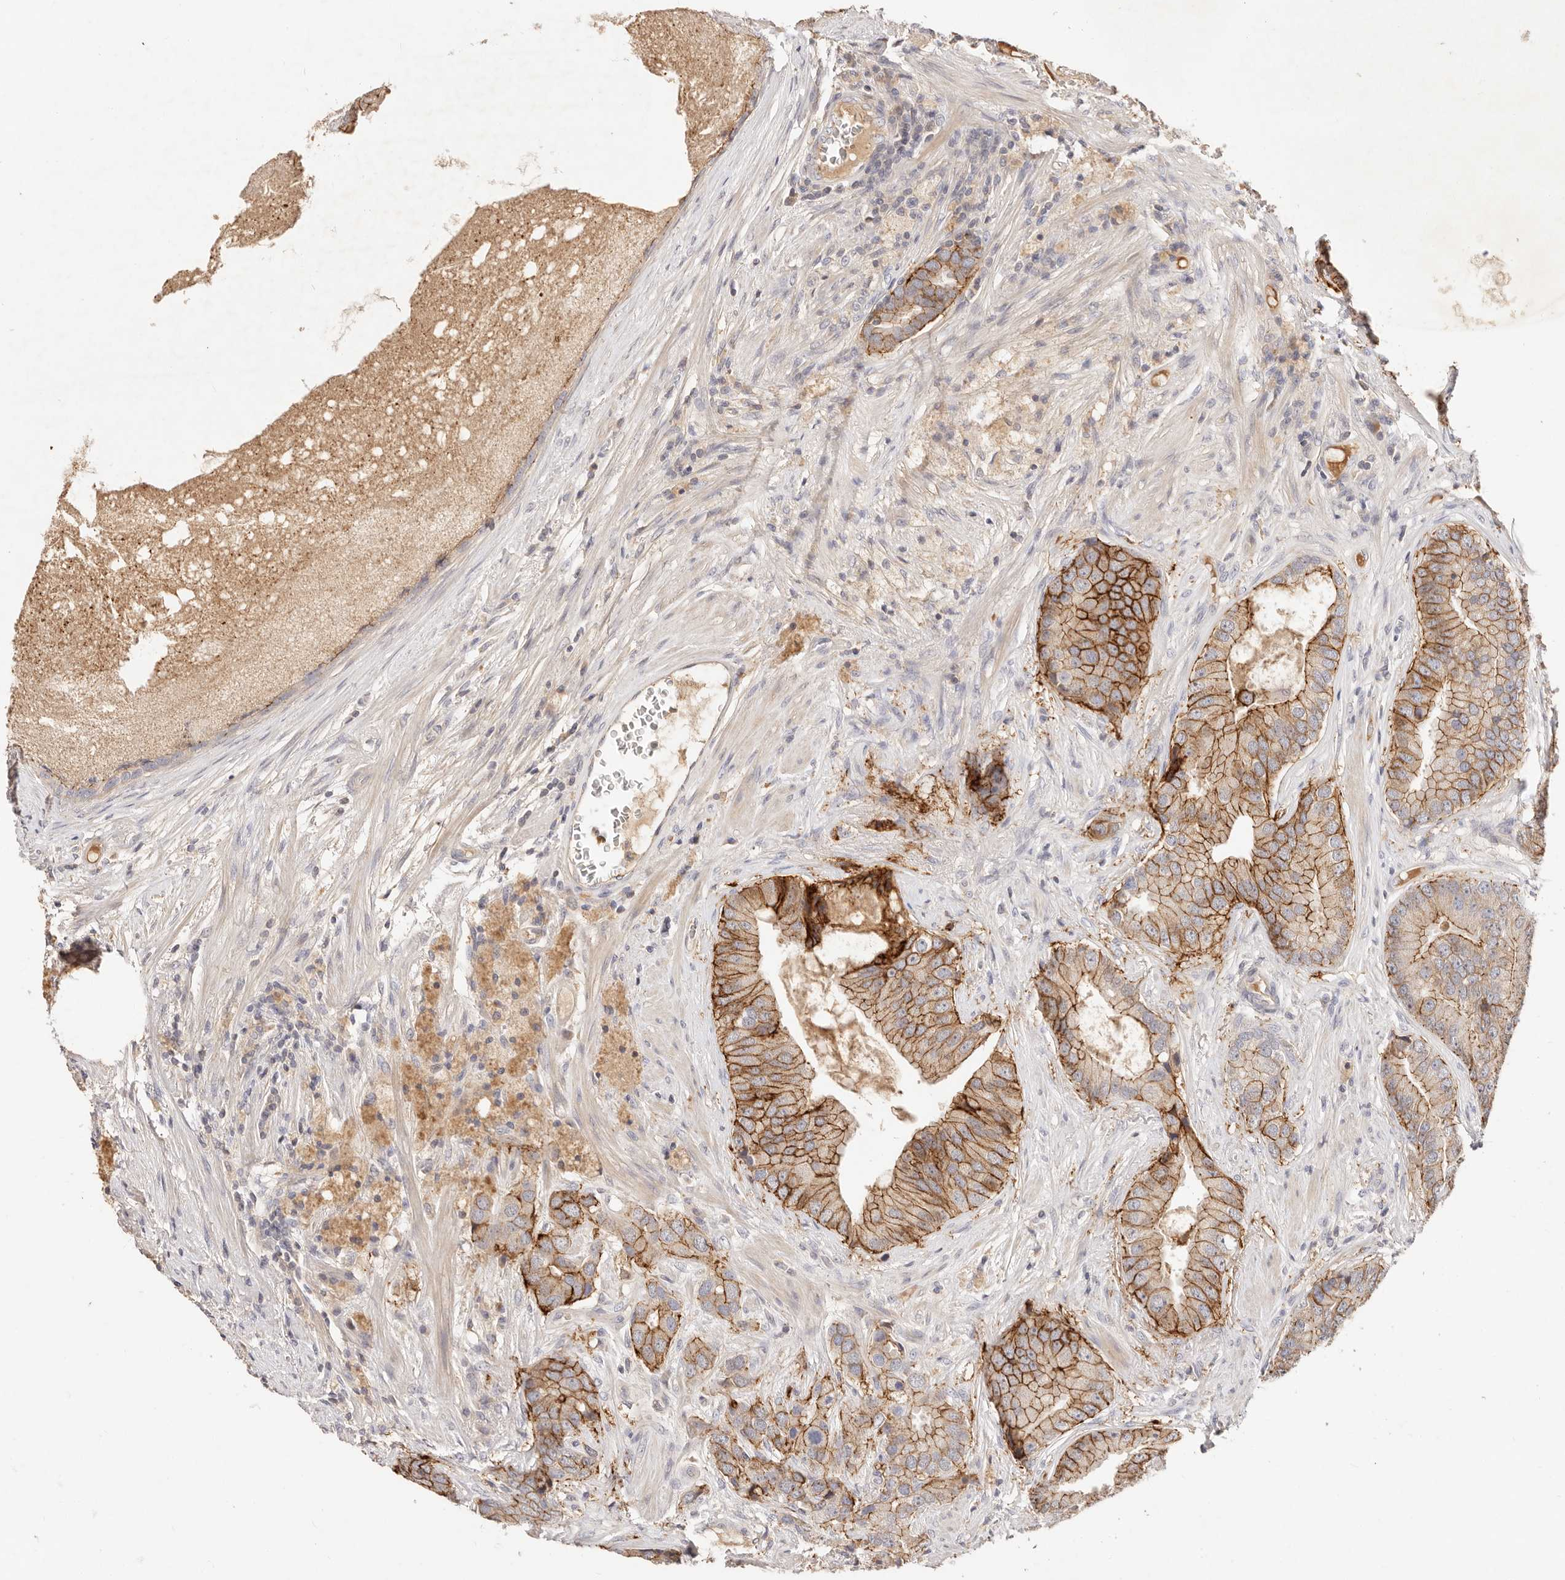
{"staining": {"intensity": "strong", "quantity": "25%-75%", "location": "cytoplasmic/membranous"}, "tissue": "prostate cancer", "cell_type": "Tumor cells", "image_type": "cancer", "snomed": [{"axis": "morphology", "description": "Adenocarcinoma, High grade"}, {"axis": "topography", "description": "Prostate"}], "caption": "Immunohistochemical staining of prostate cancer (high-grade adenocarcinoma) reveals high levels of strong cytoplasmic/membranous protein expression in about 25%-75% of tumor cells.", "gene": "CXADR", "patient": {"sex": "male", "age": 70}}